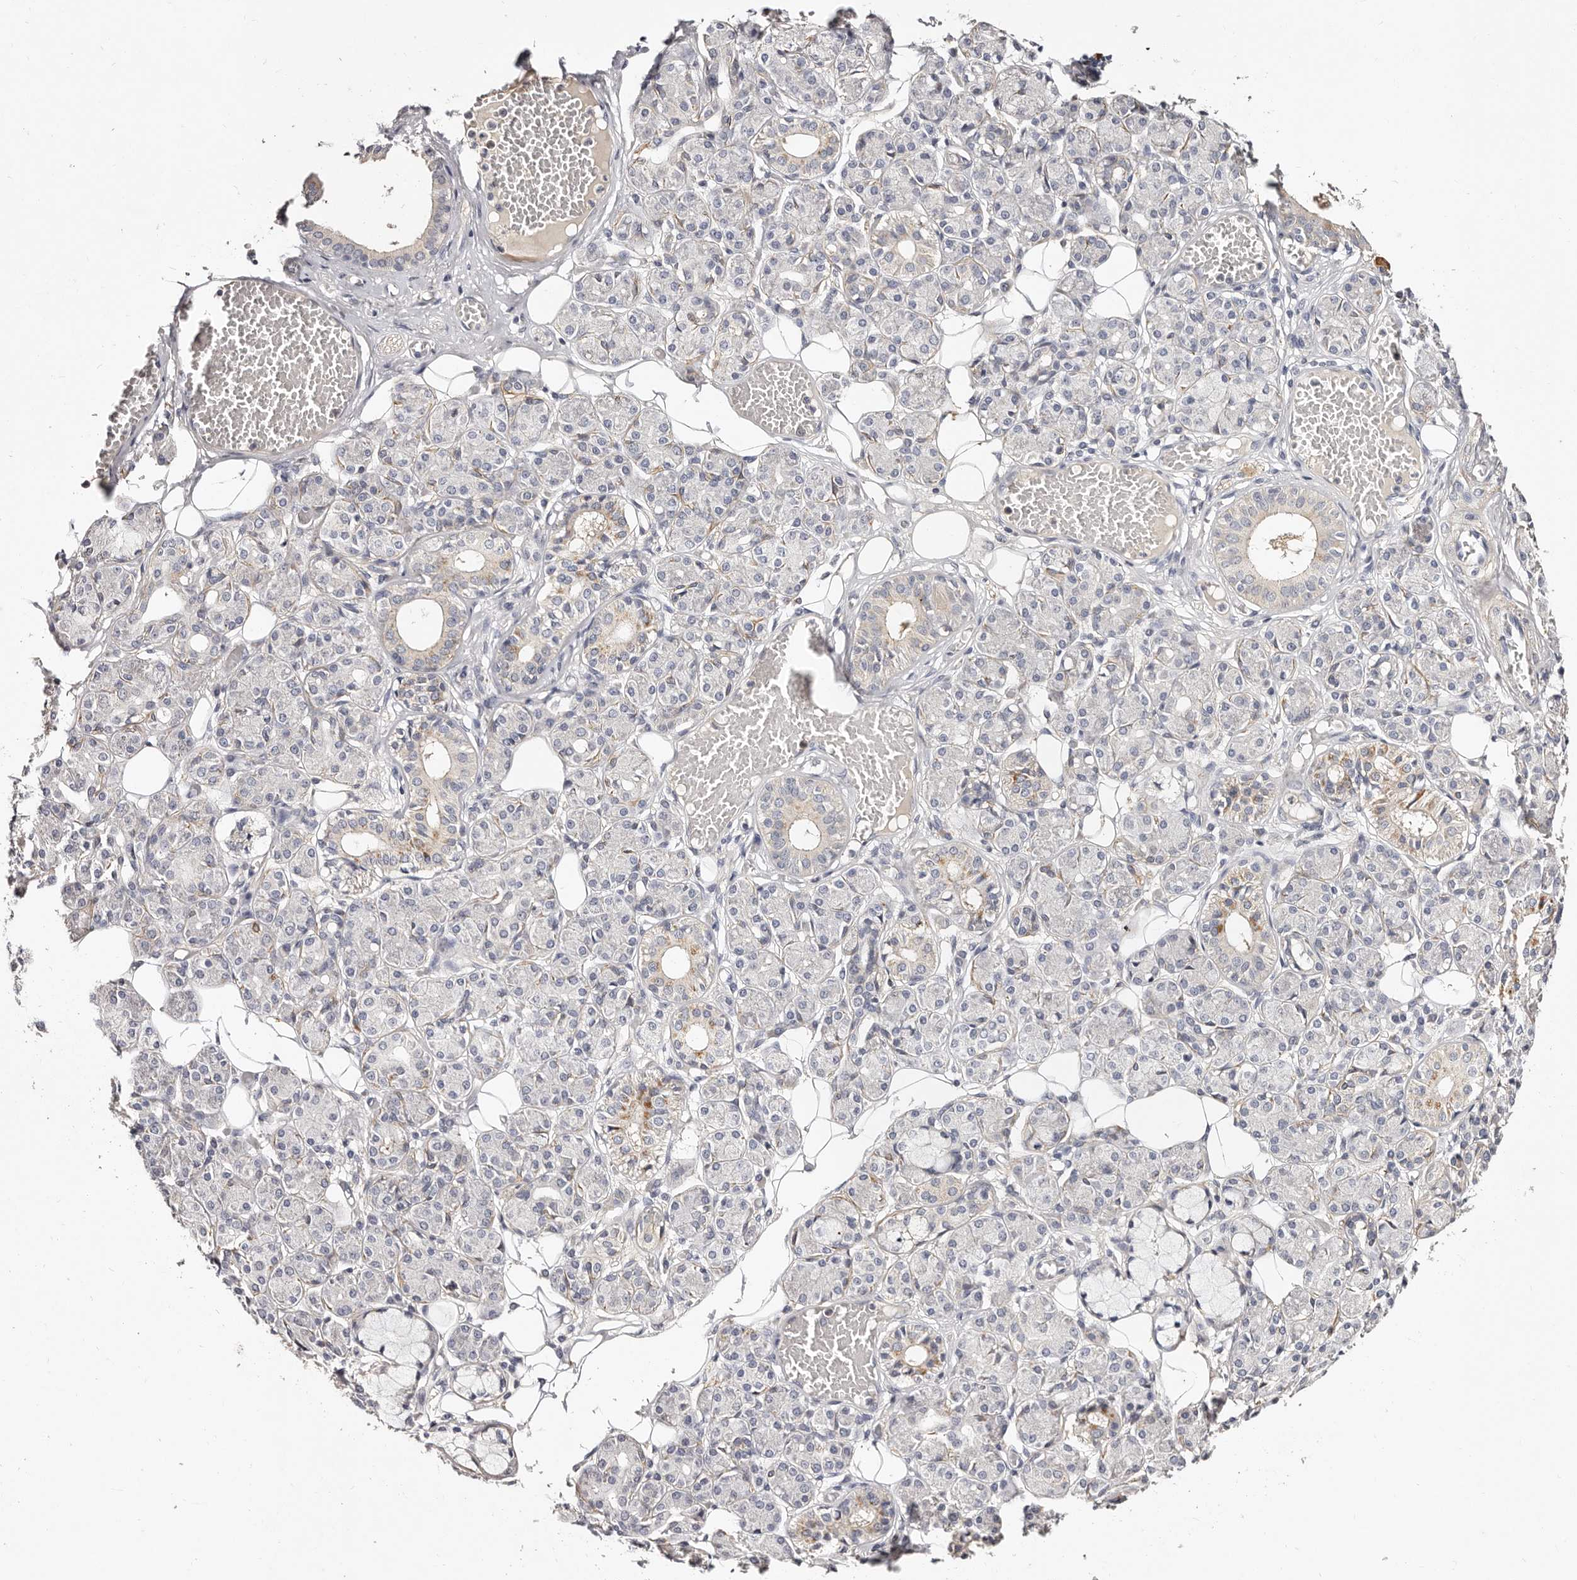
{"staining": {"intensity": "weak", "quantity": "<25%", "location": "cytoplasmic/membranous"}, "tissue": "salivary gland", "cell_type": "Glandular cells", "image_type": "normal", "snomed": [{"axis": "morphology", "description": "Normal tissue, NOS"}, {"axis": "topography", "description": "Salivary gland"}], "caption": "This is a photomicrograph of immunohistochemistry staining of benign salivary gland, which shows no staining in glandular cells. (DAB immunohistochemistry, high magnification).", "gene": "MRPS33", "patient": {"sex": "male", "age": 63}}